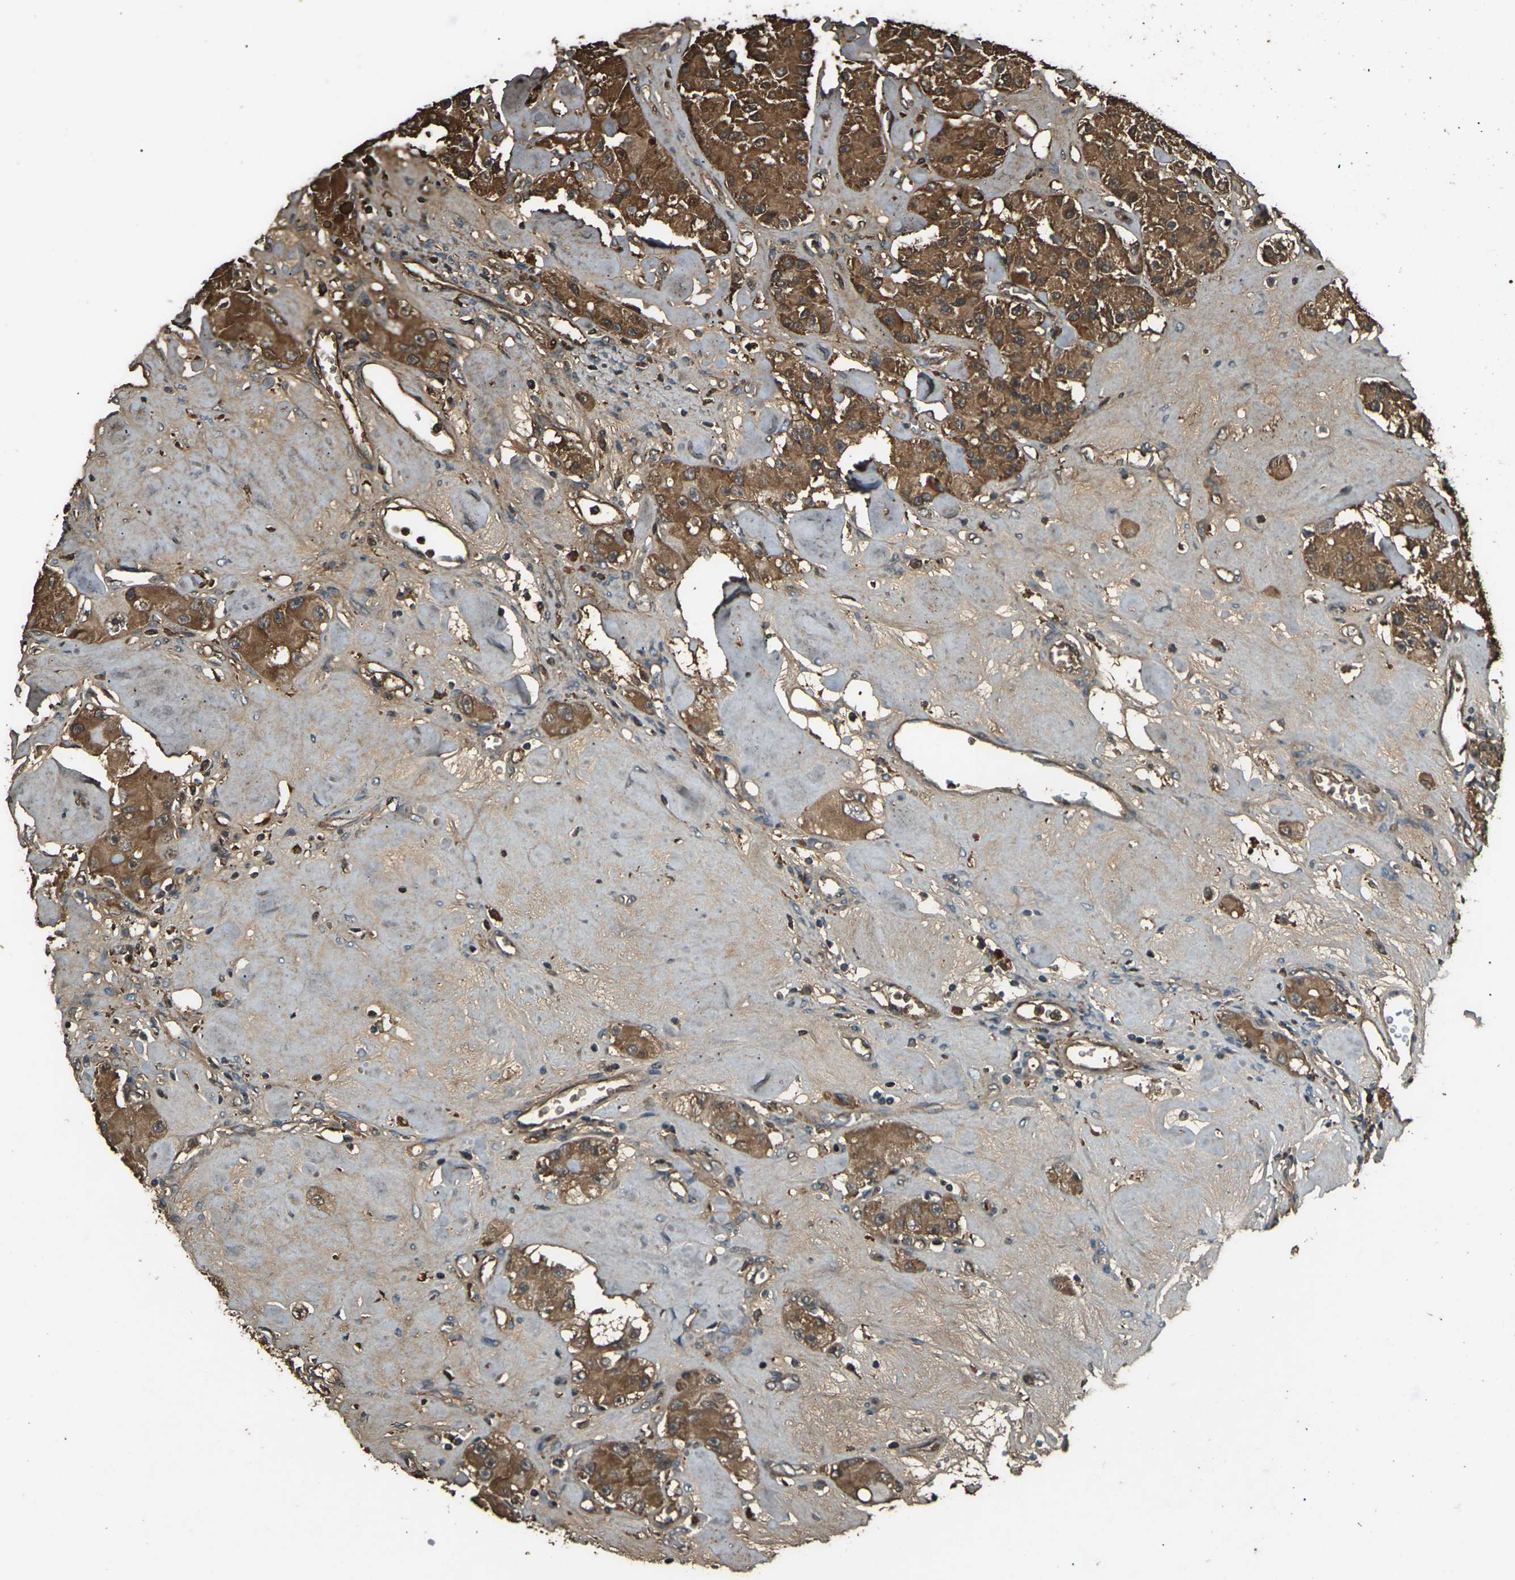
{"staining": {"intensity": "strong", "quantity": ">75%", "location": "cytoplasmic/membranous,nuclear"}, "tissue": "carcinoid", "cell_type": "Tumor cells", "image_type": "cancer", "snomed": [{"axis": "morphology", "description": "Carcinoid, malignant, NOS"}, {"axis": "topography", "description": "Pancreas"}], "caption": "A brown stain highlights strong cytoplasmic/membranous and nuclear staining of a protein in human malignant carcinoid tumor cells.", "gene": "CYP1B1", "patient": {"sex": "male", "age": 41}}